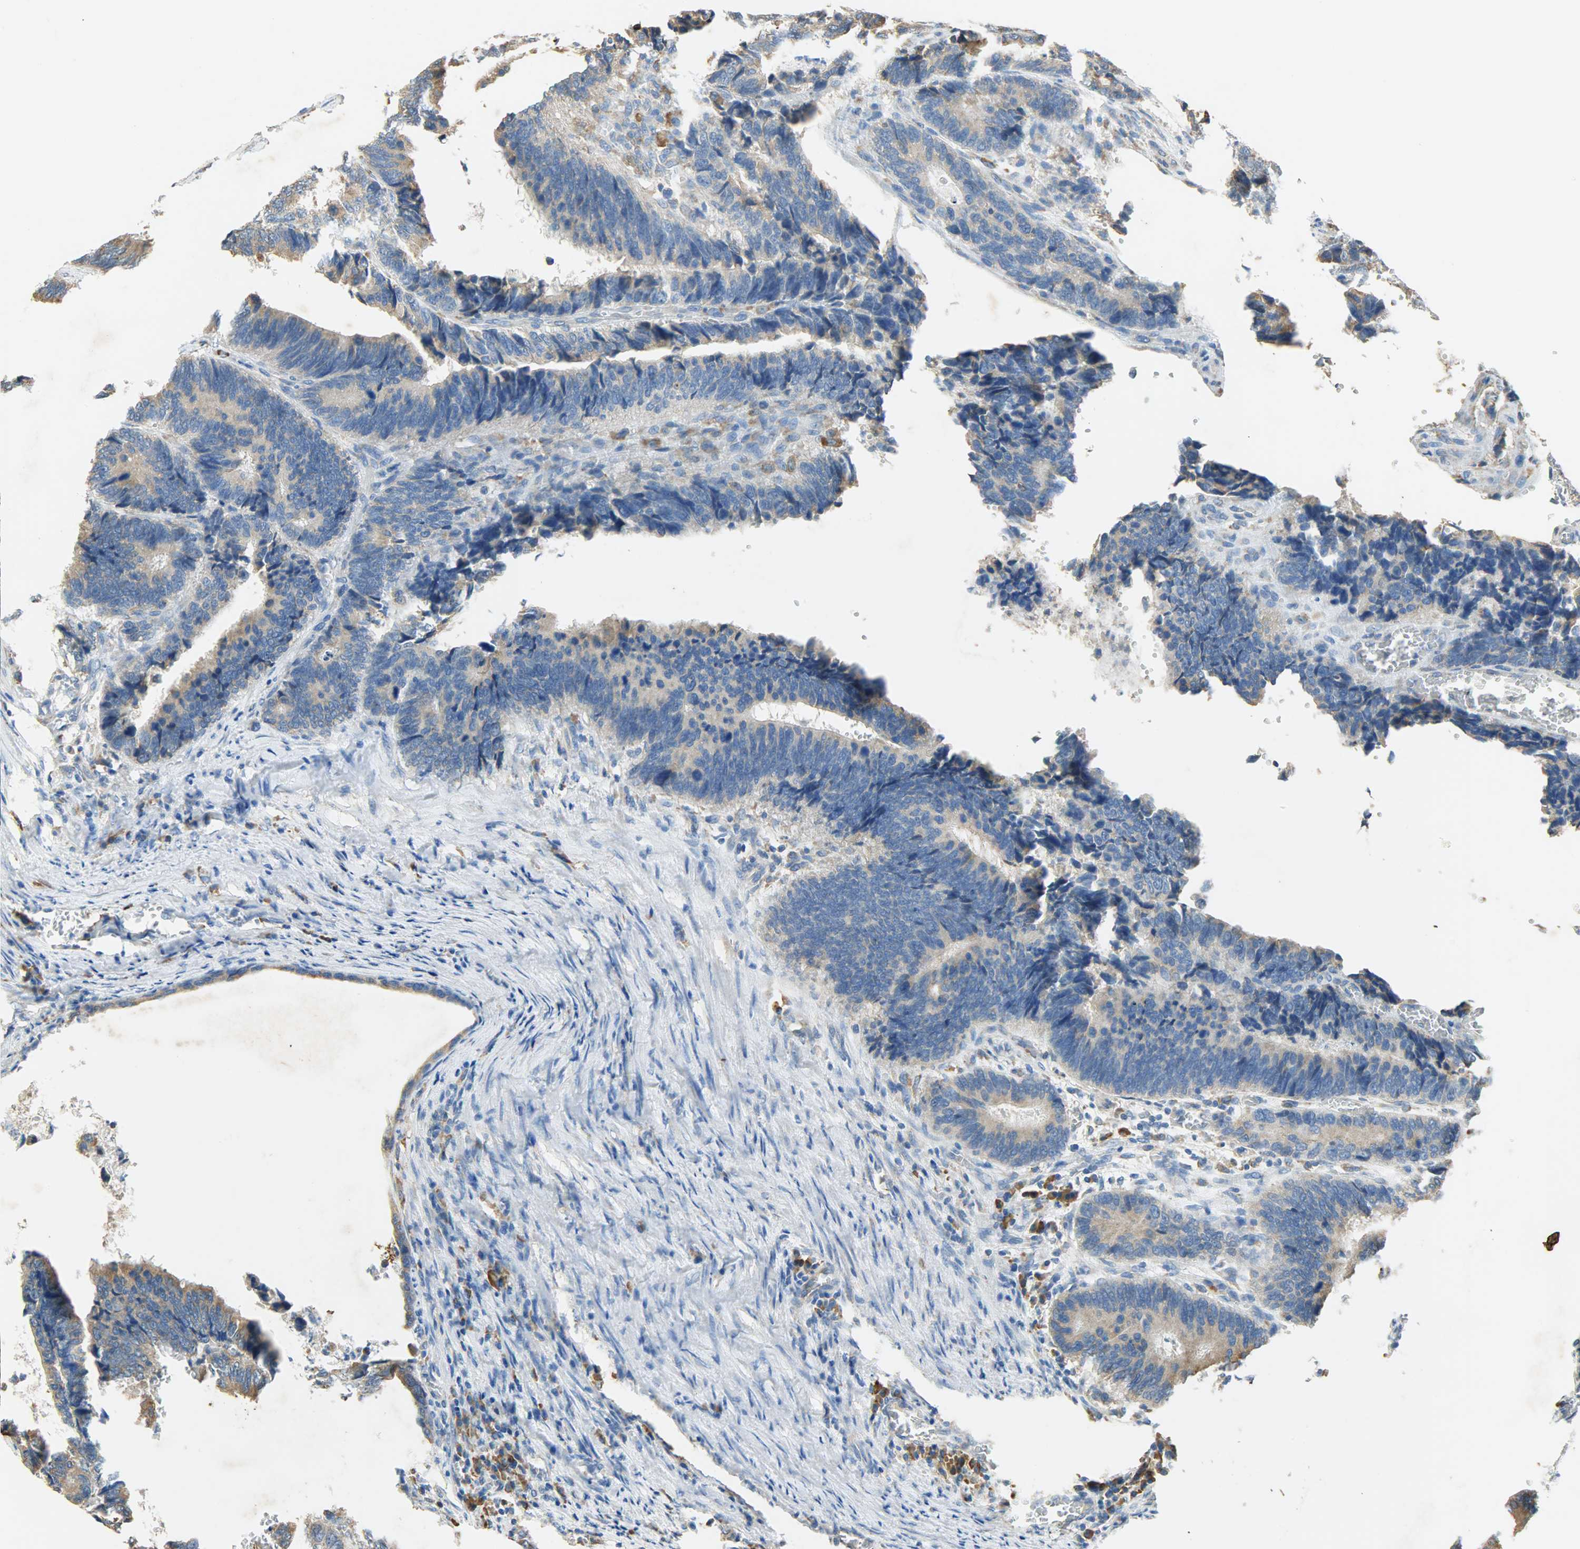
{"staining": {"intensity": "moderate", "quantity": "25%-75%", "location": "cytoplasmic/membranous"}, "tissue": "colorectal cancer", "cell_type": "Tumor cells", "image_type": "cancer", "snomed": [{"axis": "morphology", "description": "Adenocarcinoma, NOS"}, {"axis": "topography", "description": "Colon"}], "caption": "DAB (3,3'-diaminobenzidine) immunohistochemical staining of colorectal cancer (adenocarcinoma) shows moderate cytoplasmic/membranous protein positivity in about 25%-75% of tumor cells. (DAB (3,3'-diaminobenzidine) IHC, brown staining for protein, blue staining for nuclei).", "gene": "HSPA5", "patient": {"sex": "male", "age": 72}}